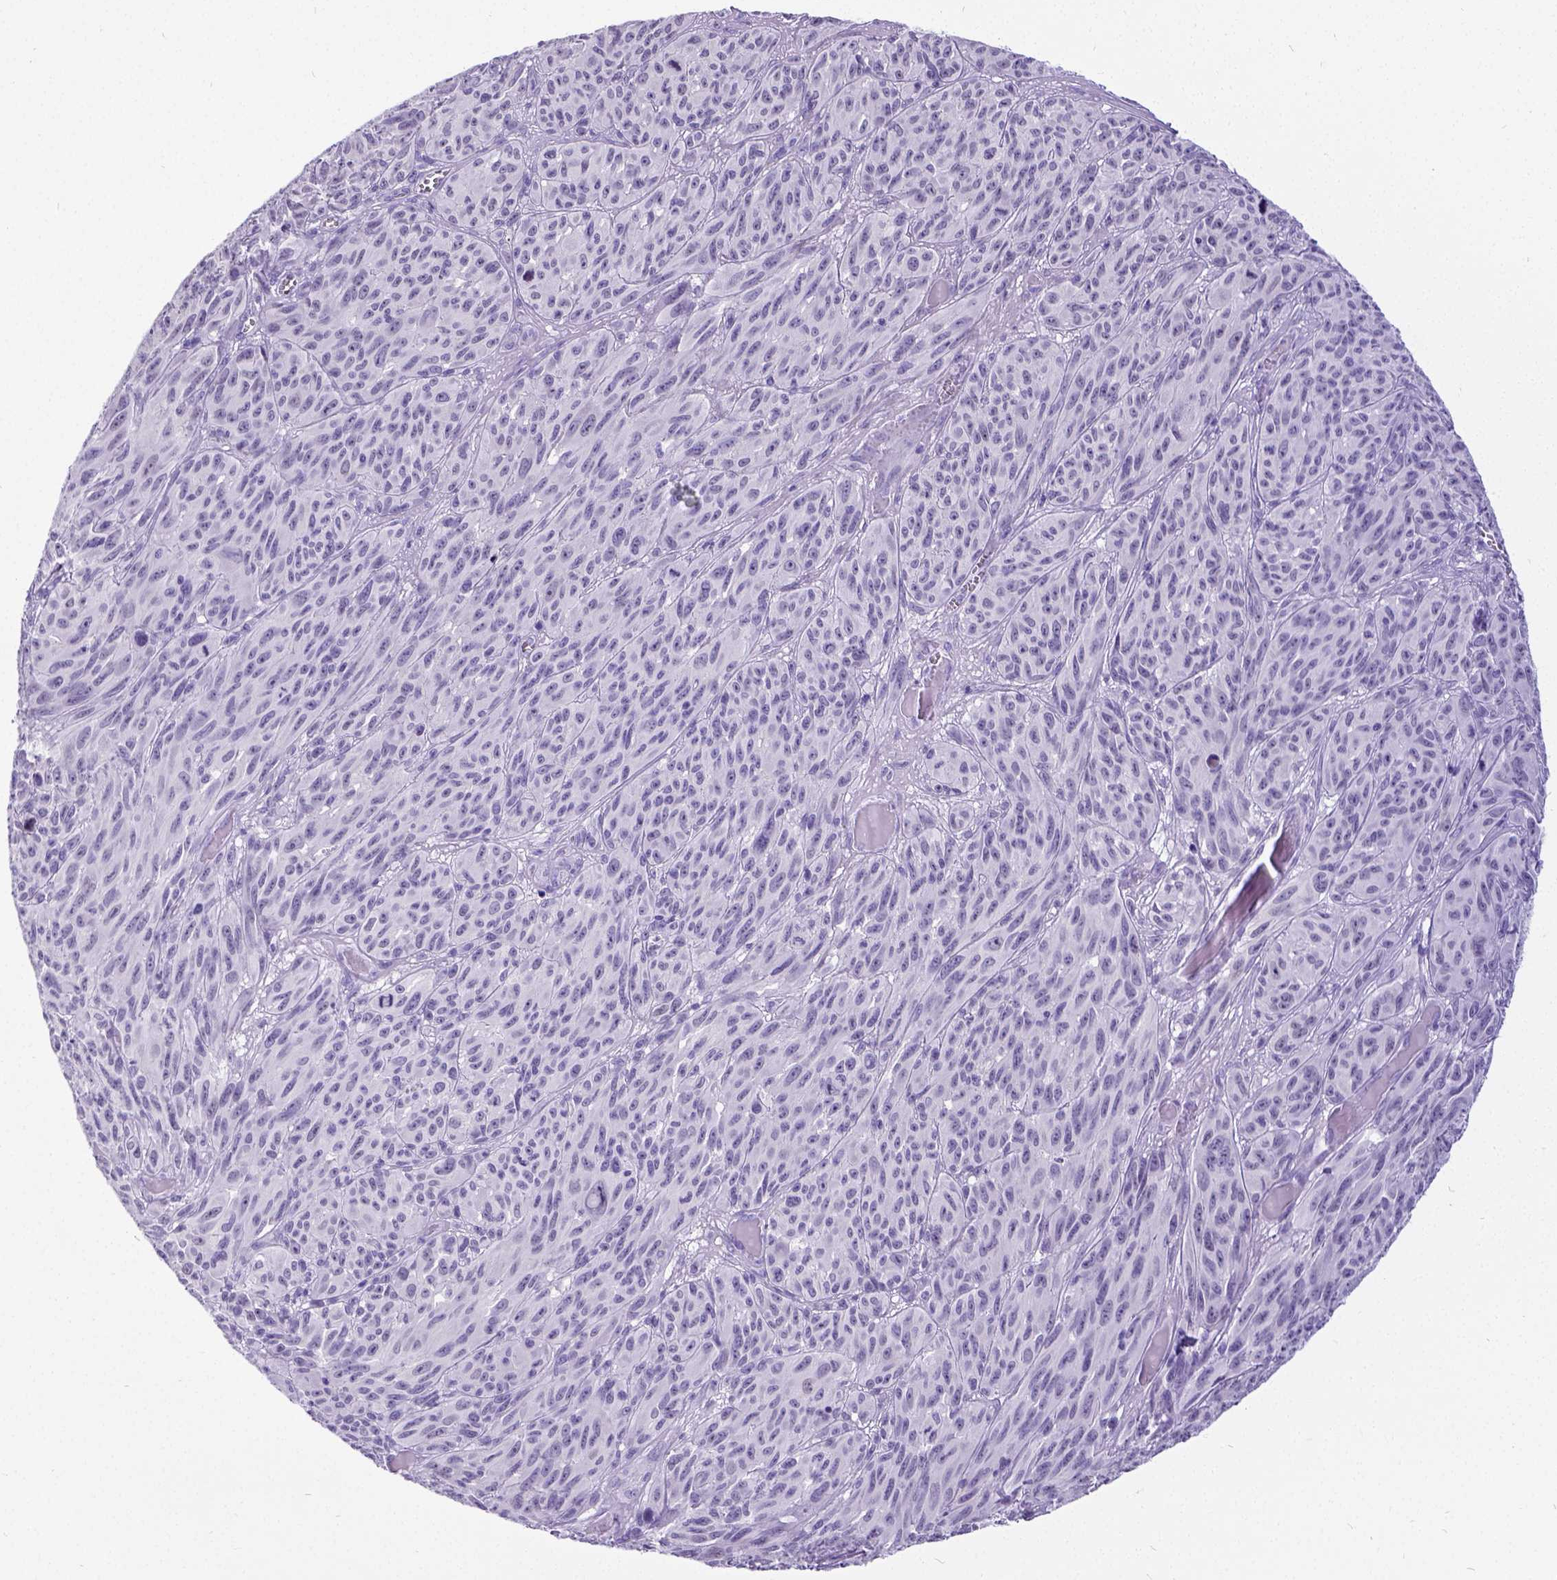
{"staining": {"intensity": "negative", "quantity": "none", "location": "none"}, "tissue": "melanoma", "cell_type": "Tumor cells", "image_type": "cancer", "snomed": [{"axis": "morphology", "description": "Malignant melanoma, NOS"}, {"axis": "topography", "description": "Vulva, labia, clitoris and Bartholin´s gland, NO"}], "caption": "IHC of malignant melanoma exhibits no positivity in tumor cells.", "gene": "SATB2", "patient": {"sex": "female", "age": 75}}